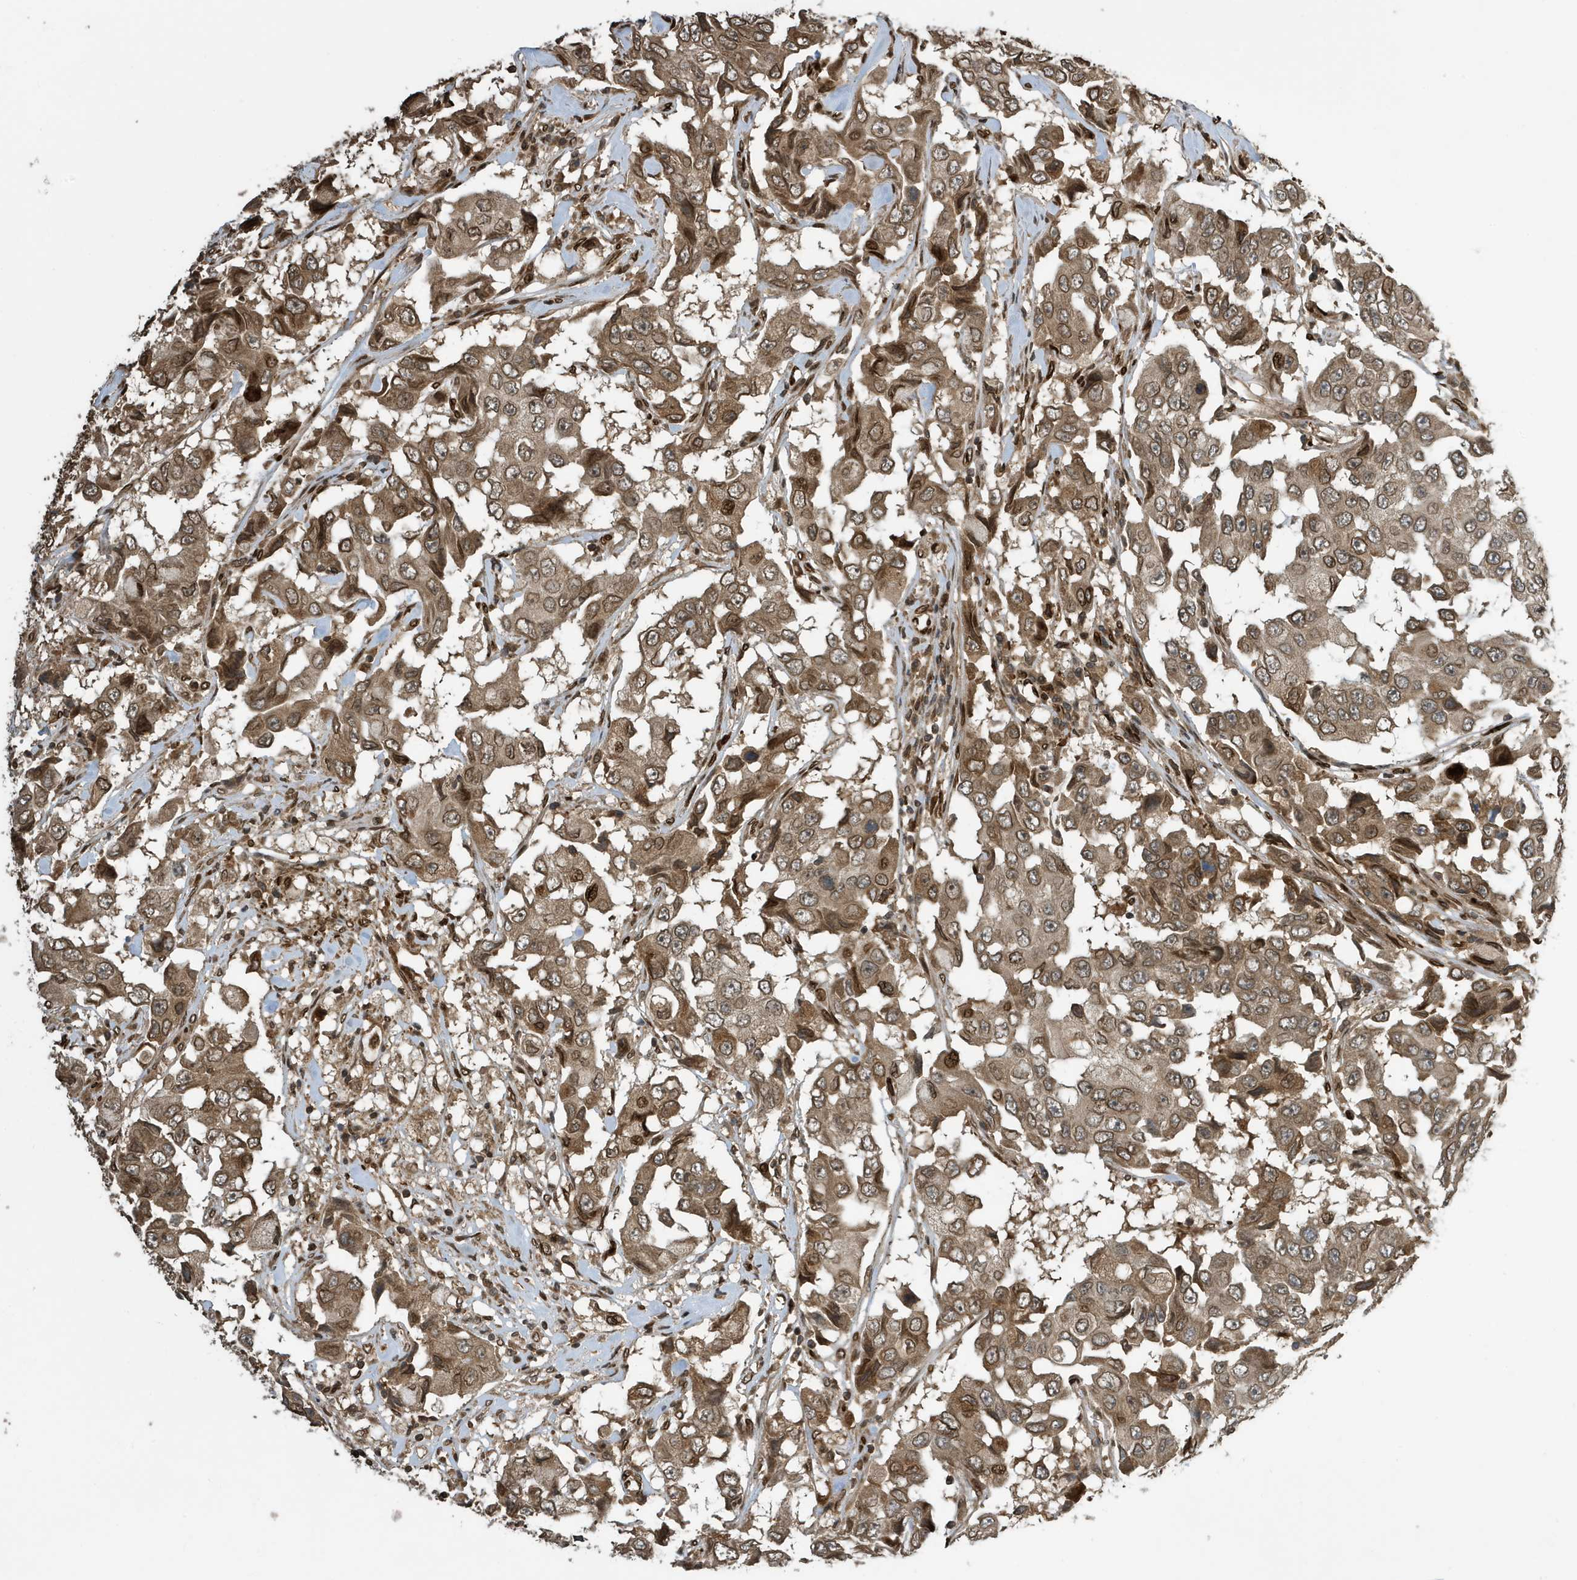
{"staining": {"intensity": "moderate", "quantity": ">75%", "location": "cytoplasmic/membranous,nuclear"}, "tissue": "breast cancer", "cell_type": "Tumor cells", "image_type": "cancer", "snomed": [{"axis": "morphology", "description": "Duct carcinoma"}, {"axis": "topography", "description": "Breast"}], "caption": "Immunohistochemical staining of infiltrating ductal carcinoma (breast) displays medium levels of moderate cytoplasmic/membranous and nuclear staining in about >75% of tumor cells.", "gene": "DUSP18", "patient": {"sex": "female", "age": 27}}